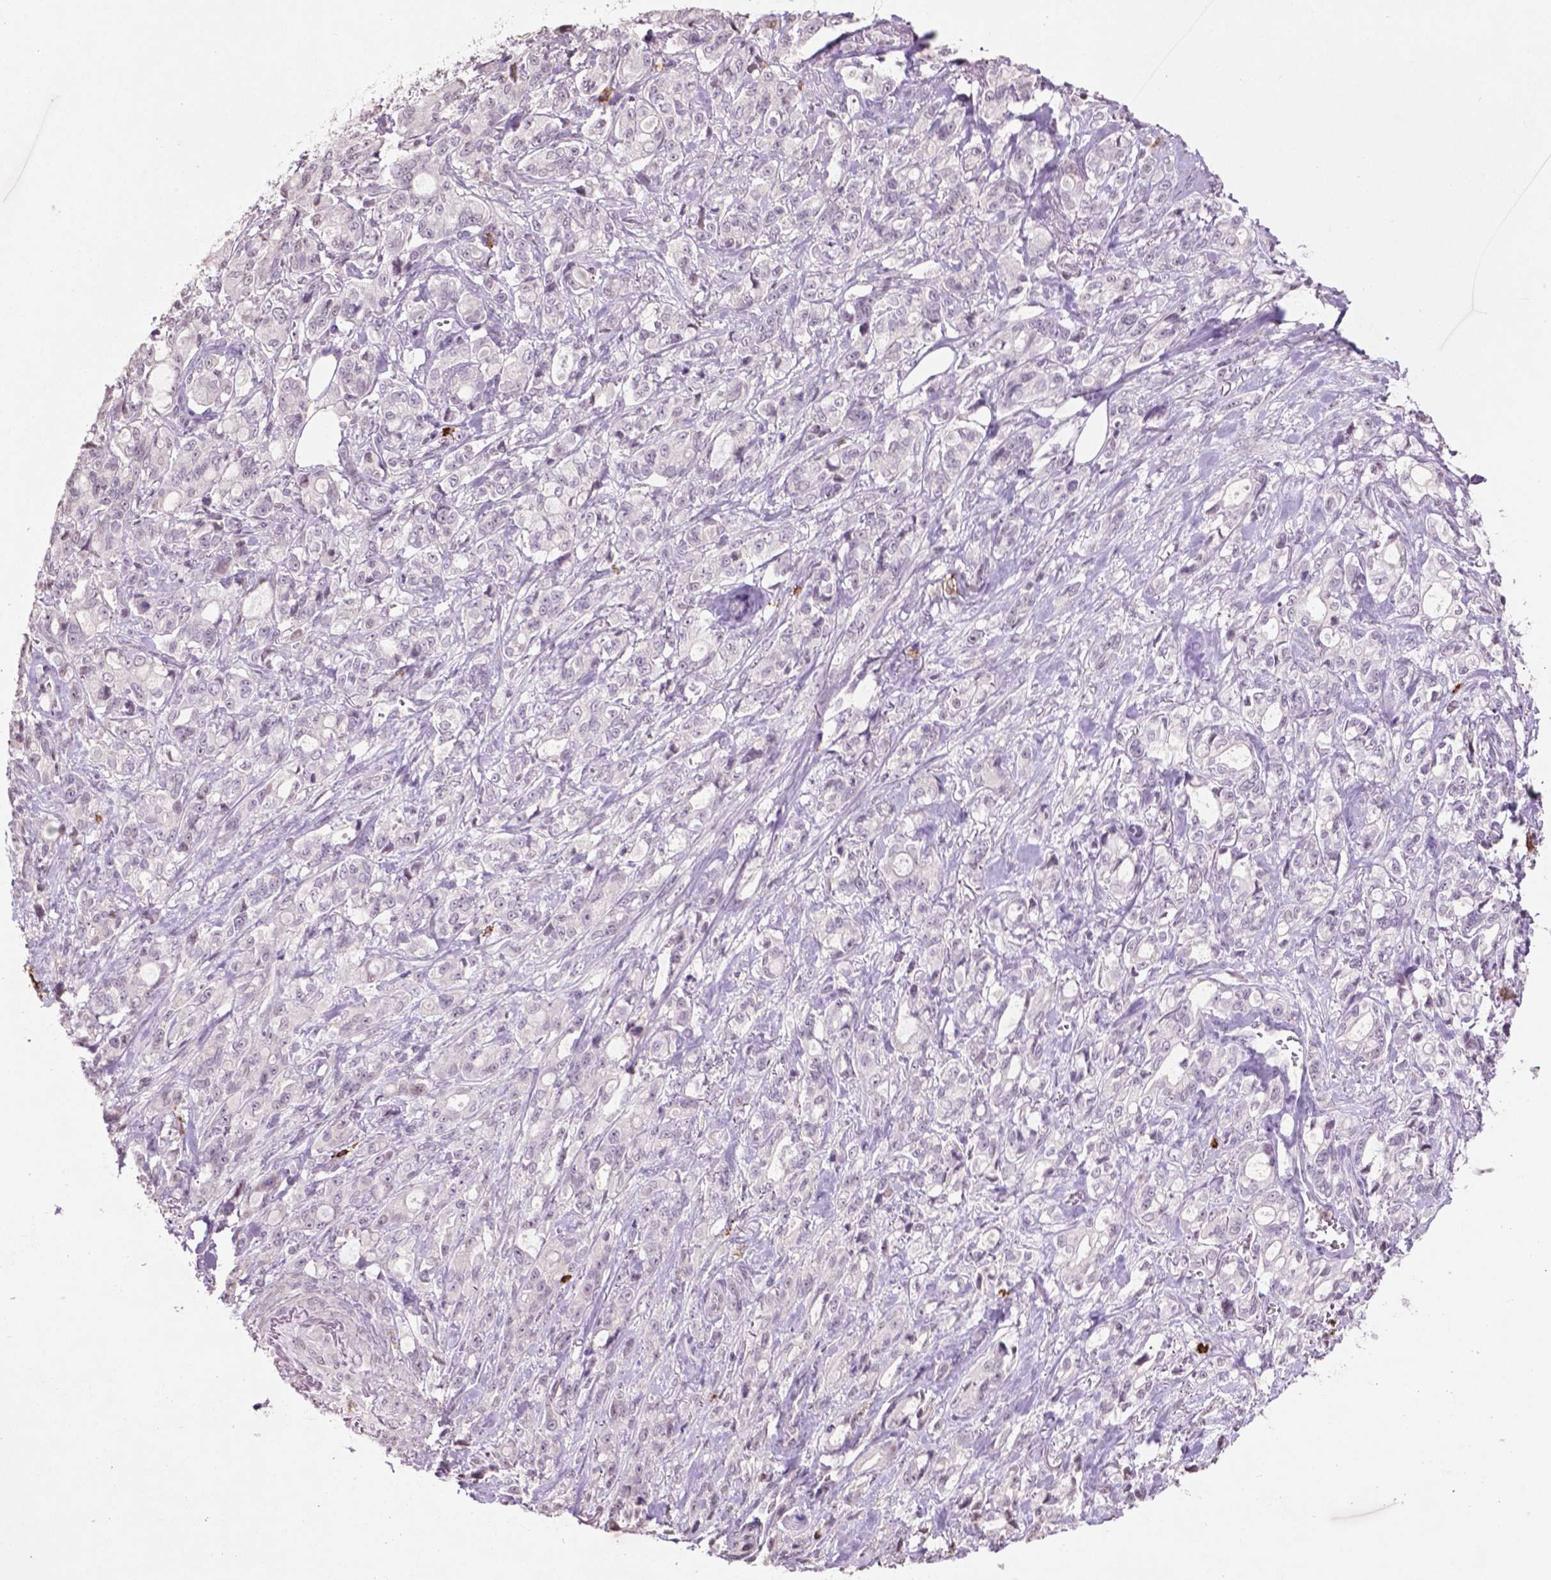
{"staining": {"intensity": "negative", "quantity": "none", "location": "none"}, "tissue": "stomach cancer", "cell_type": "Tumor cells", "image_type": "cancer", "snomed": [{"axis": "morphology", "description": "Adenocarcinoma, NOS"}, {"axis": "topography", "description": "Stomach"}], "caption": "Human stomach adenocarcinoma stained for a protein using IHC reveals no expression in tumor cells.", "gene": "NTNG2", "patient": {"sex": "male", "age": 63}}